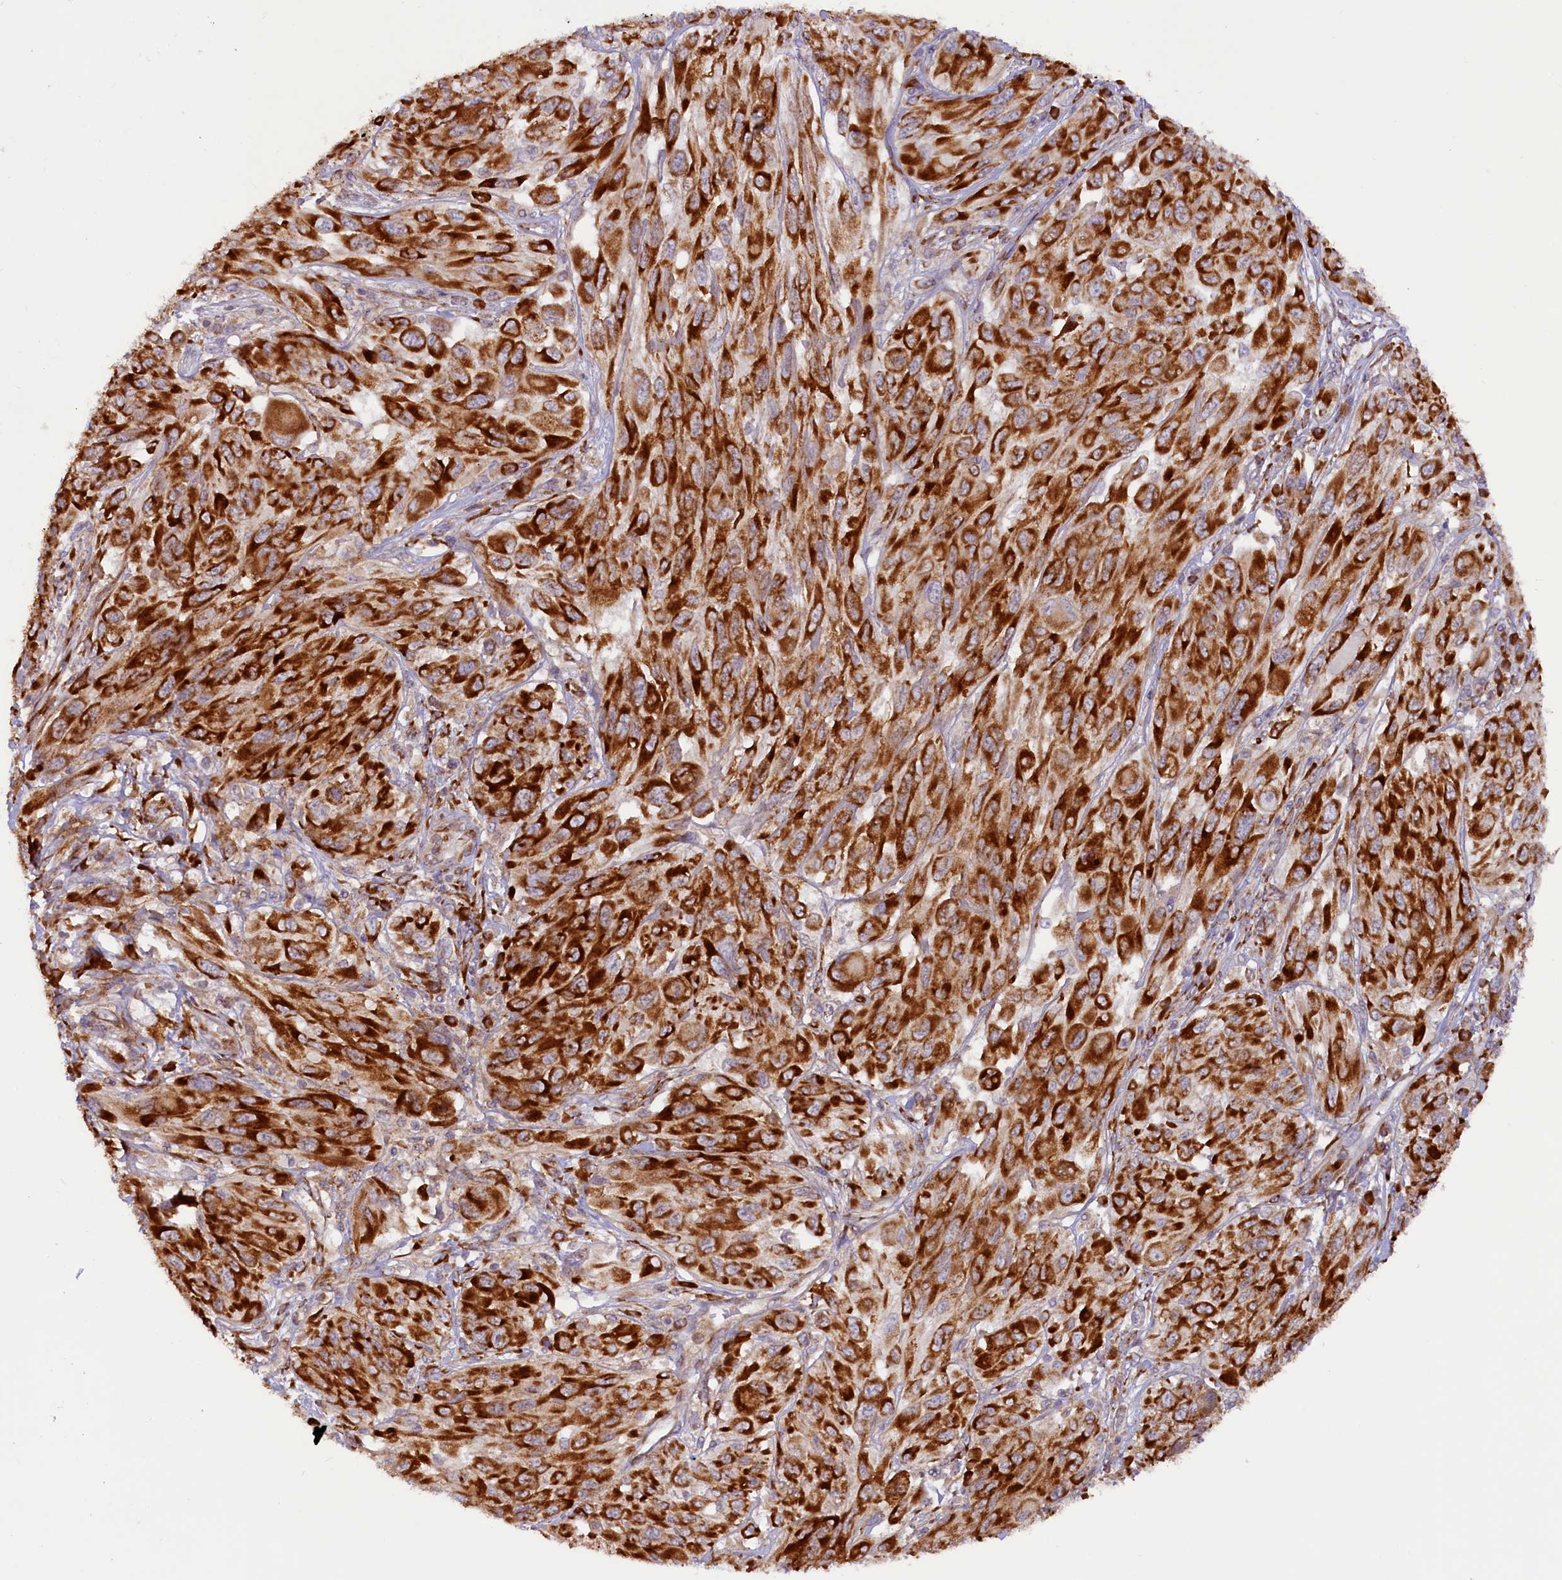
{"staining": {"intensity": "strong", "quantity": ">75%", "location": "cytoplasmic/membranous"}, "tissue": "melanoma", "cell_type": "Tumor cells", "image_type": "cancer", "snomed": [{"axis": "morphology", "description": "Malignant melanoma, NOS"}, {"axis": "topography", "description": "Skin"}], "caption": "Melanoma stained with a brown dye shows strong cytoplasmic/membranous positive expression in about >75% of tumor cells.", "gene": "SSC5D", "patient": {"sex": "female", "age": 91}}